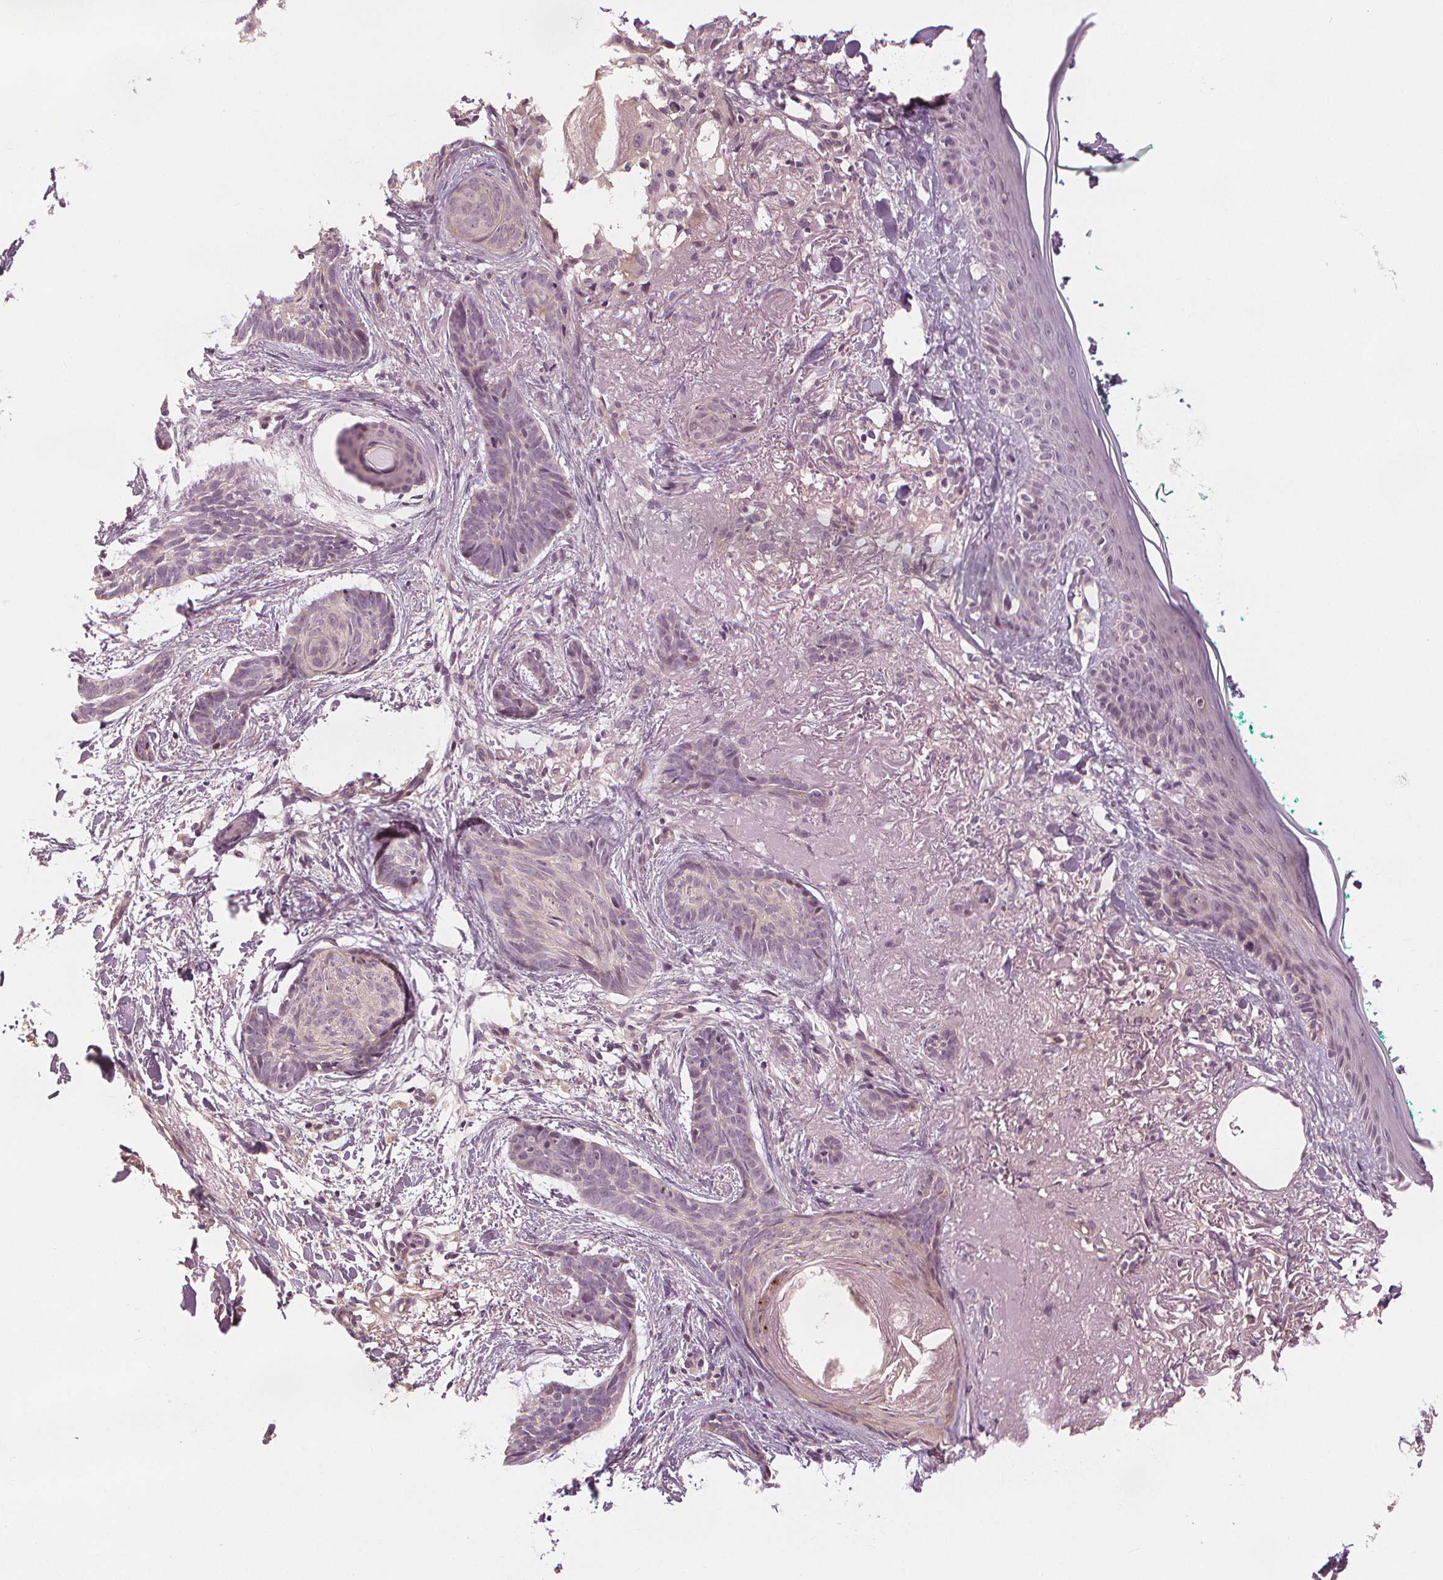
{"staining": {"intensity": "negative", "quantity": "none", "location": "none"}, "tissue": "skin cancer", "cell_type": "Tumor cells", "image_type": "cancer", "snomed": [{"axis": "morphology", "description": "Basal cell carcinoma"}, {"axis": "topography", "description": "Skin"}], "caption": "This micrograph is of skin cancer (basal cell carcinoma) stained with immunohistochemistry to label a protein in brown with the nuclei are counter-stained blue. There is no expression in tumor cells. The staining was performed using DAB (3,3'-diaminobenzidine) to visualize the protein expression in brown, while the nuclei were stained in blue with hematoxylin (Magnification: 20x).", "gene": "SLC34A1", "patient": {"sex": "female", "age": 78}}